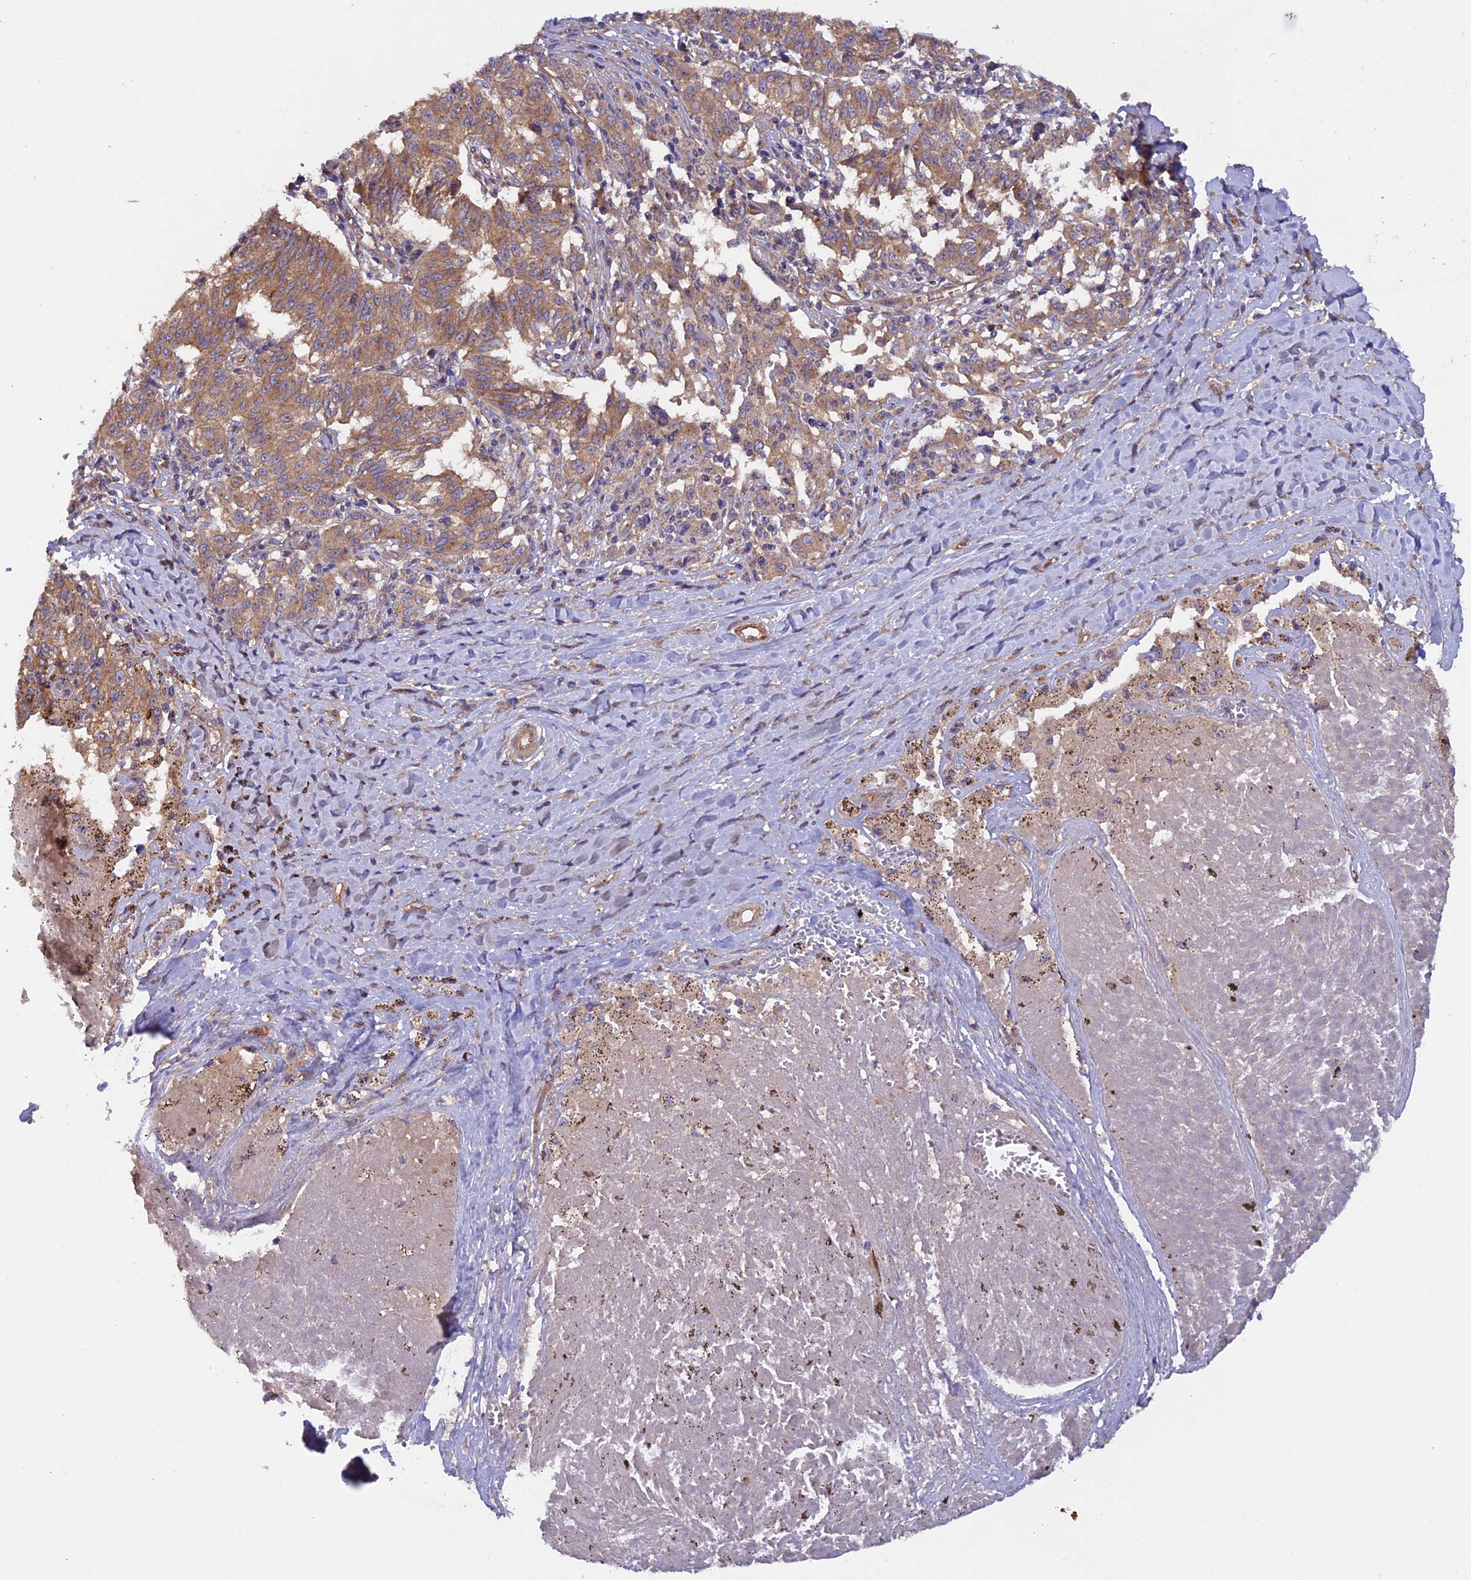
{"staining": {"intensity": "moderate", "quantity": ">75%", "location": "cytoplasmic/membranous"}, "tissue": "melanoma", "cell_type": "Tumor cells", "image_type": "cancer", "snomed": [{"axis": "morphology", "description": "Malignant melanoma, NOS"}, {"axis": "topography", "description": "Skin"}], "caption": "Protein expression by immunohistochemistry (IHC) reveals moderate cytoplasmic/membranous staining in approximately >75% of tumor cells in malignant melanoma.", "gene": "ADAMTS15", "patient": {"sex": "female", "age": 72}}